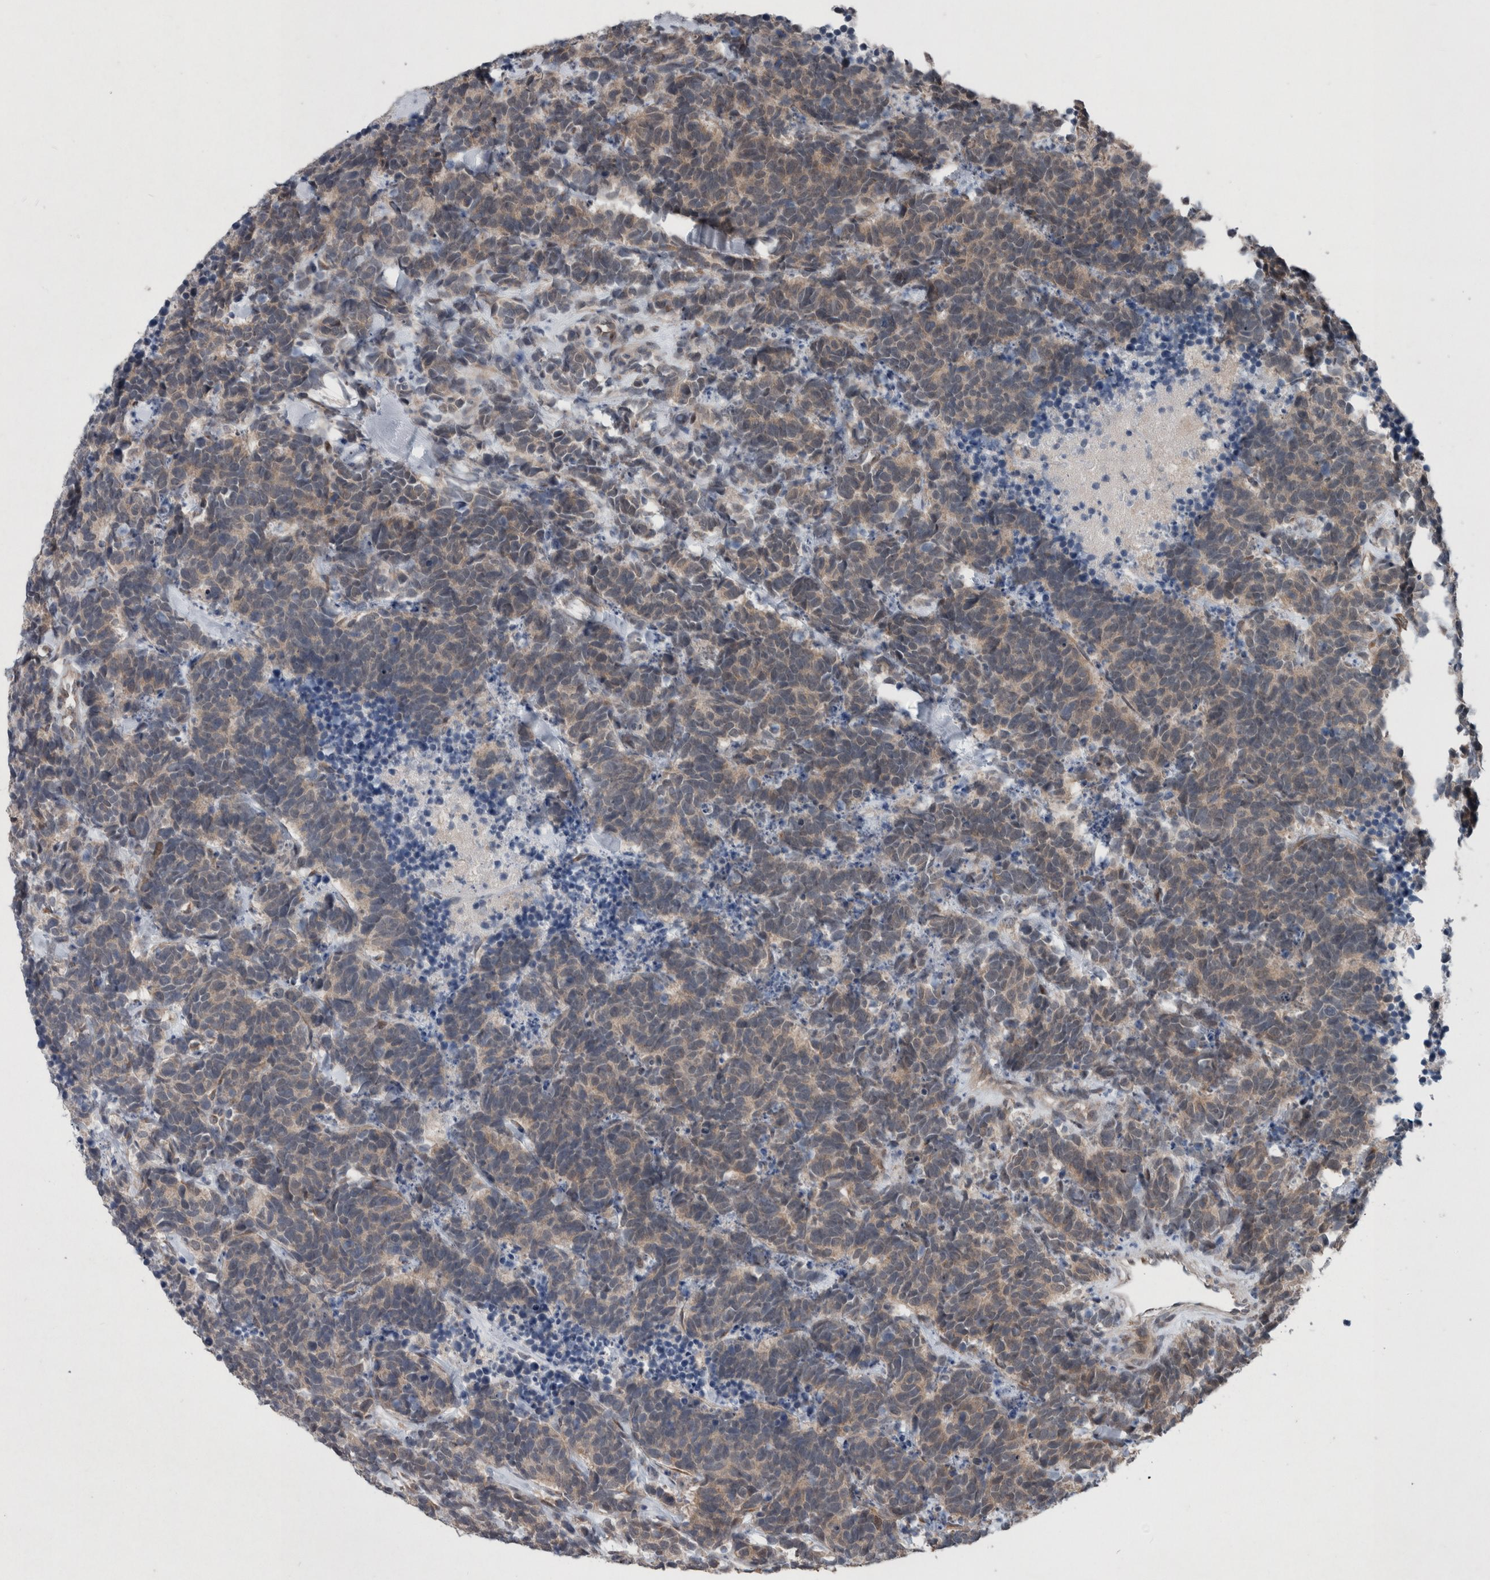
{"staining": {"intensity": "weak", "quantity": ">75%", "location": "cytoplasmic/membranous"}, "tissue": "carcinoid", "cell_type": "Tumor cells", "image_type": "cancer", "snomed": [{"axis": "morphology", "description": "Carcinoma, NOS"}, {"axis": "morphology", "description": "Carcinoid, malignant, NOS"}, {"axis": "topography", "description": "Urinary bladder"}], "caption": "Immunohistochemical staining of carcinoma shows low levels of weak cytoplasmic/membranous protein positivity in approximately >75% of tumor cells.", "gene": "GIMAP6", "patient": {"sex": "male", "age": 57}}